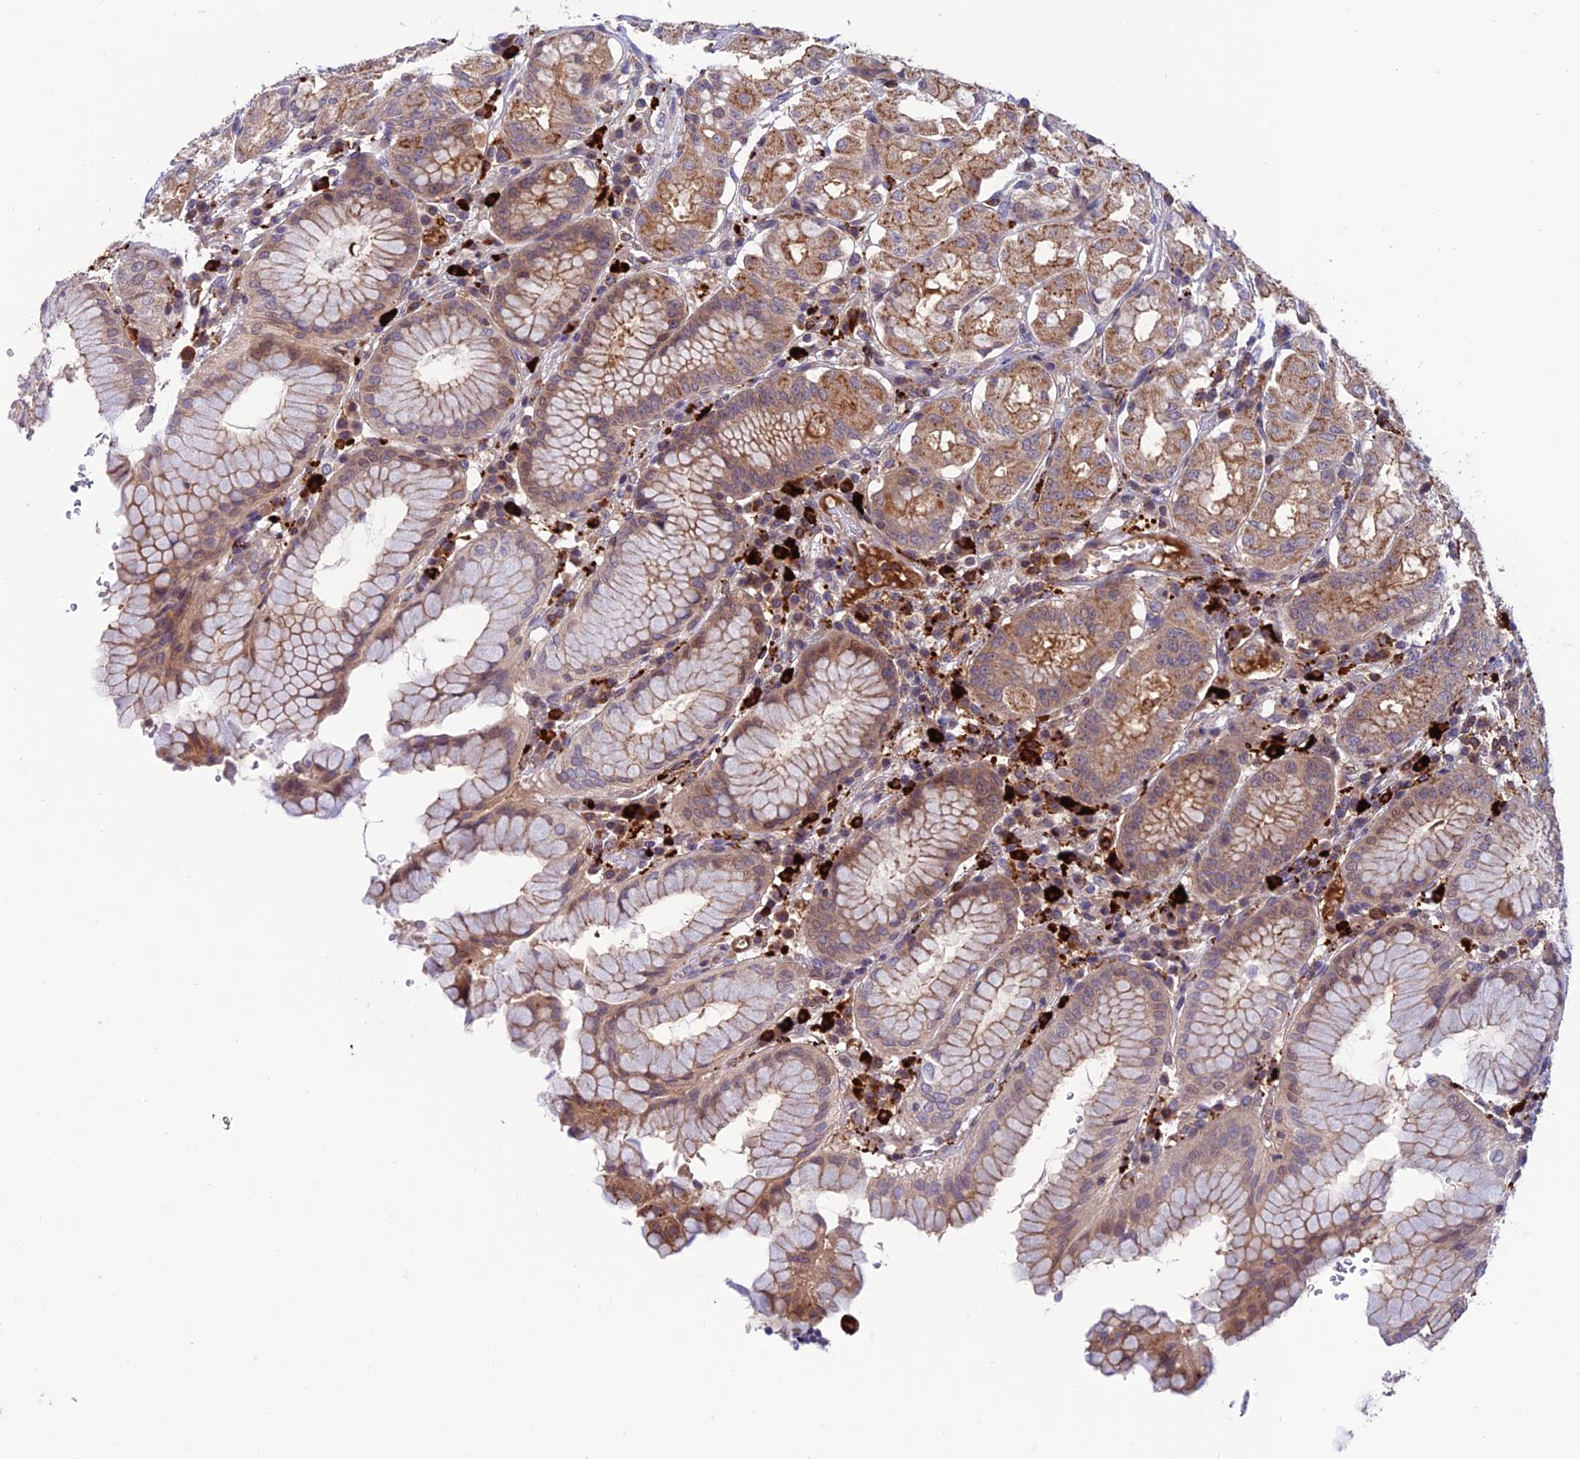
{"staining": {"intensity": "weak", "quantity": "25%-75%", "location": "cytoplasmic/membranous"}, "tissue": "stomach", "cell_type": "Glandular cells", "image_type": "normal", "snomed": [{"axis": "morphology", "description": "Normal tissue, NOS"}, {"axis": "topography", "description": "Stomach"}, {"axis": "topography", "description": "Stomach, lower"}], "caption": "A histopathology image showing weak cytoplasmic/membranous expression in approximately 25%-75% of glandular cells in unremarkable stomach, as visualized by brown immunohistochemical staining.", "gene": "ARHGEF18", "patient": {"sex": "female", "age": 56}}